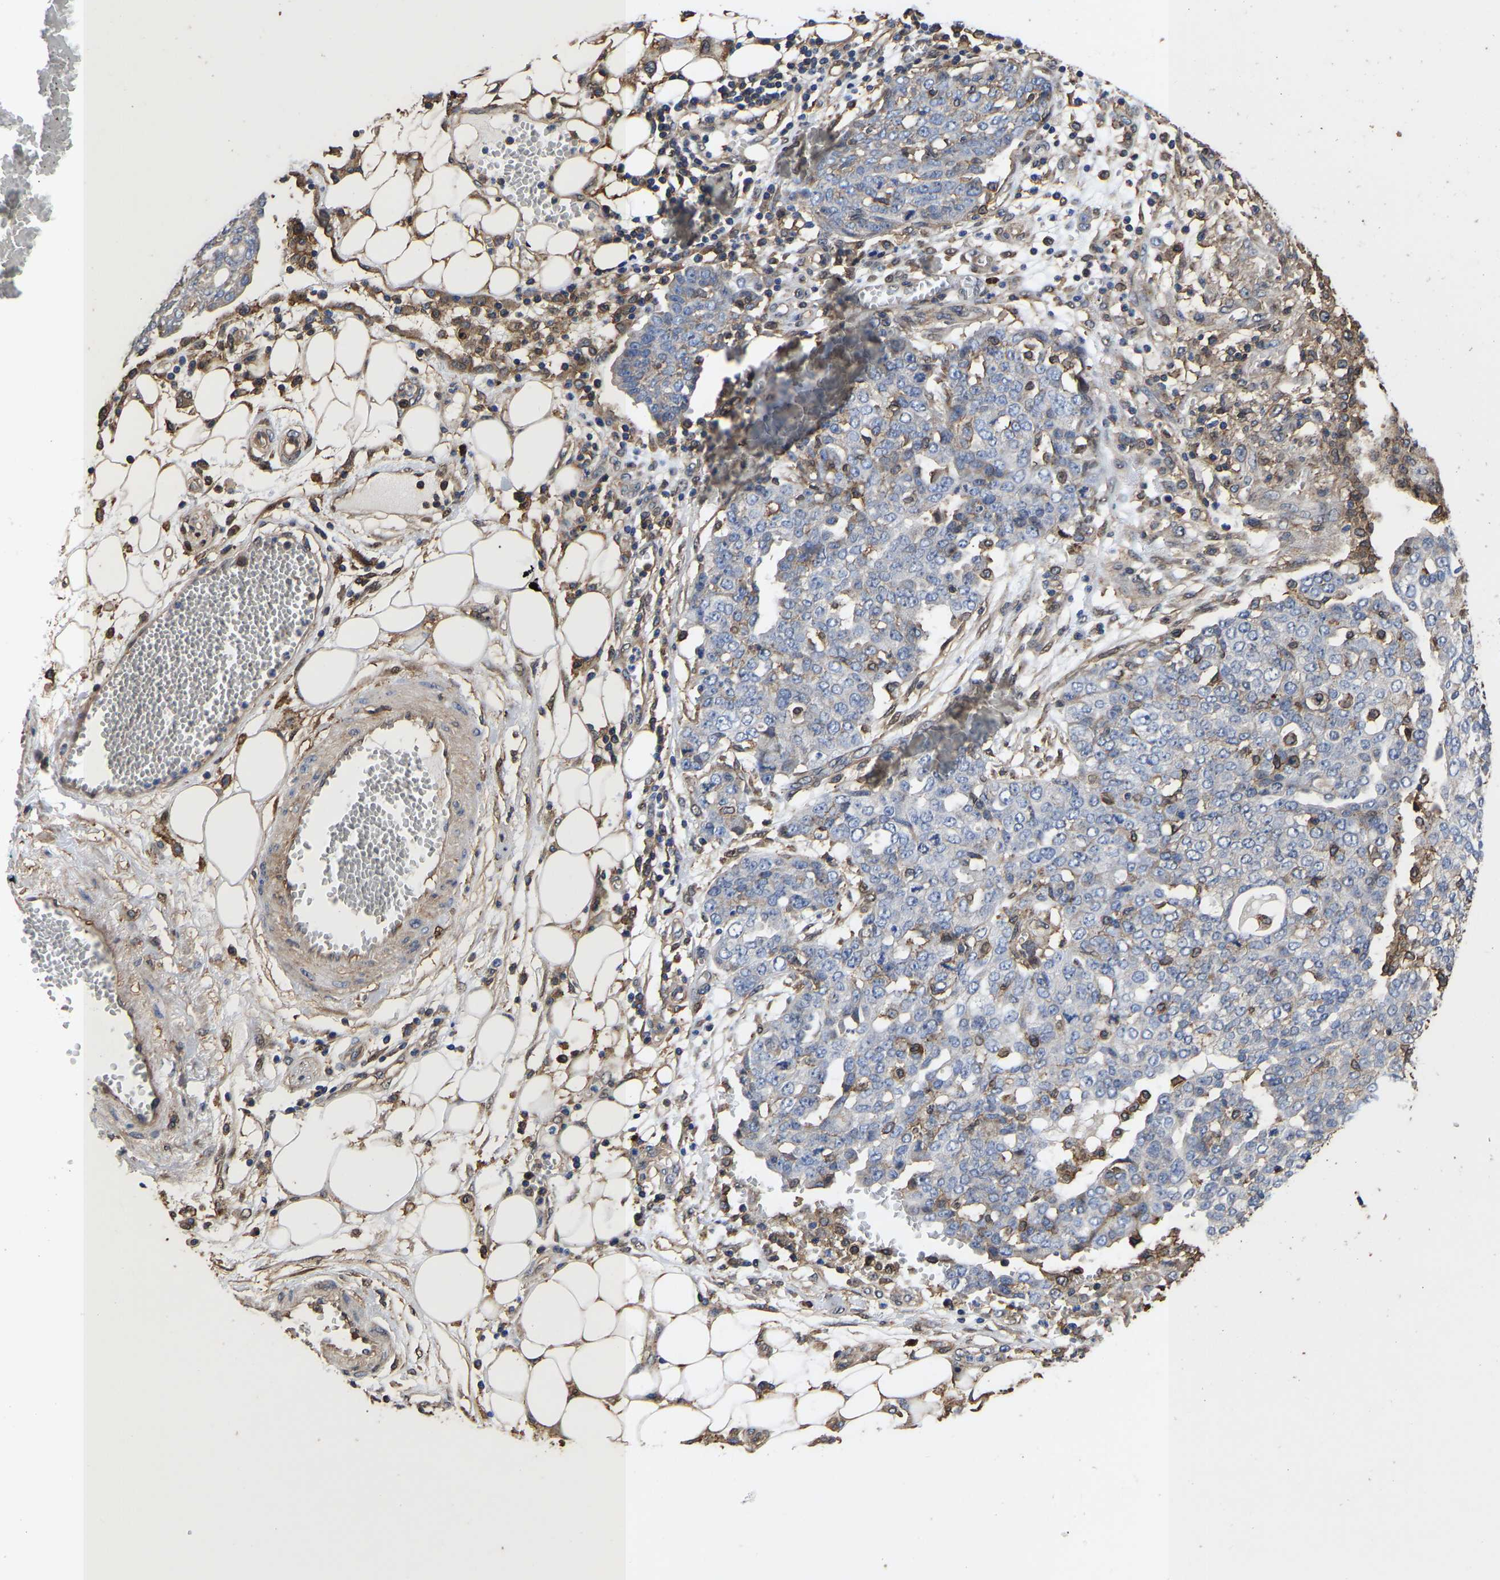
{"staining": {"intensity": "negative", "quantity": "none", "location": "none"}, "tissue": "ovarian cancer", "cell_type": "Tumor cells", "image_type": "cancer", "snomed": [{"axis": "morphology", "description": "Cystadenocarcinoma, serous, NOS"}, {"axis": "topography", "description": "Soft tissue"}, {"axis": "topography", "description": "Ovary"}], "caption": "This photomicrograph is of ovarian cancer (serous cystadenocarcinoma) stained with IHC to label a protein in brown with the nuclei are counter-stained blue. There is no expression in tumor cells.", "gene": "LIF", "patient": {"sex": "female", "age": 57}}